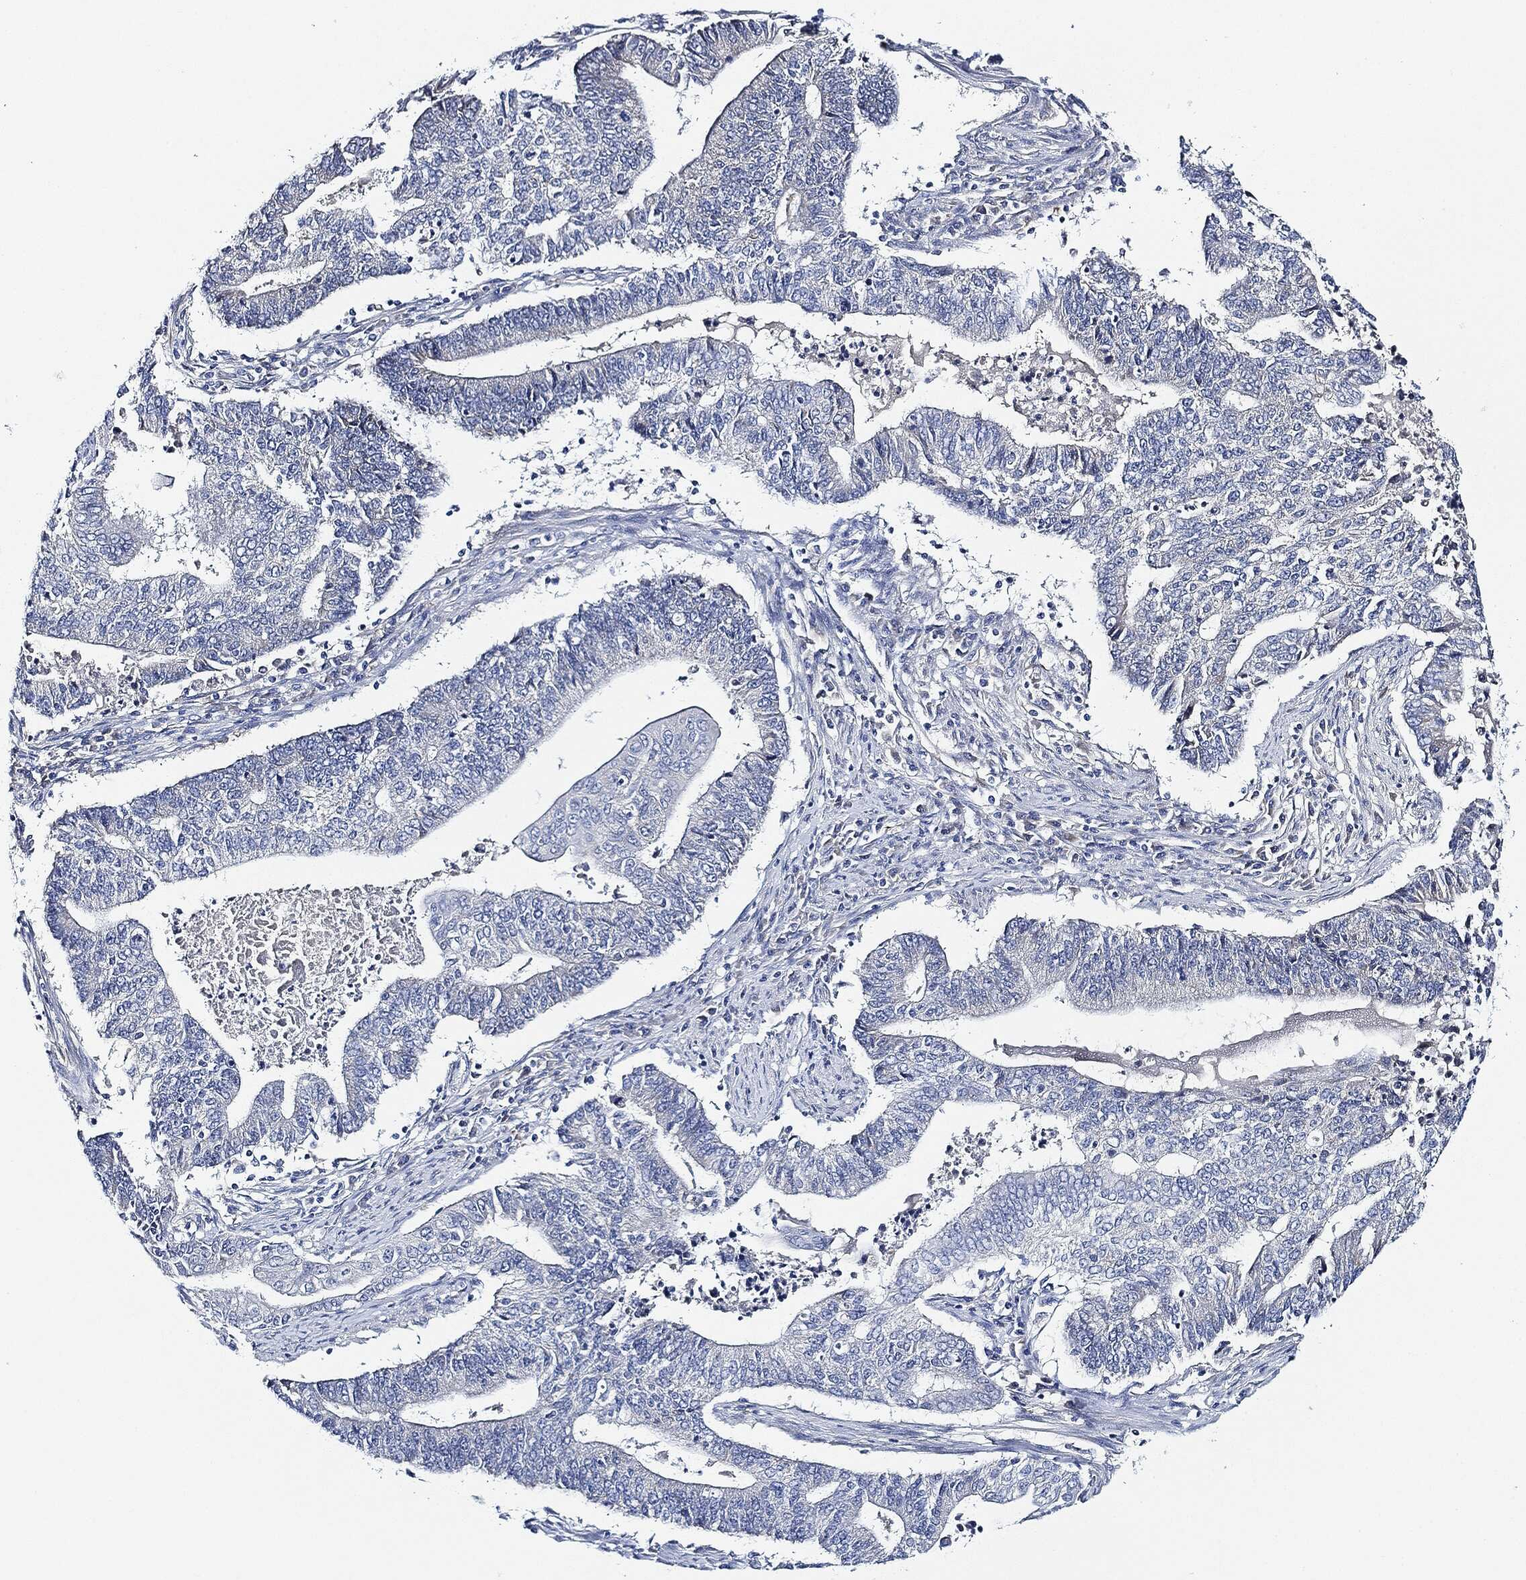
{"staining": {"intensity": "negative", "quantity": "none", "location": "none"}, "tissue": "endometrial cancer", "cell_type": "Tumor cells", "image_type": "cancer", "snomed": [{"axis": "morphology", "description": "Adenocarcinoma, NOS"}, {"axis": "topography", "description": "Uterus"}, {"axis": "topography", "description": "Endometrium"}], "caption": "Immunohistochemistry of human endometrial adenocarcinoma displays no expression in tumor cells.", "gene": "THSD1", "patient": {"sex": "female", "age": 54}}